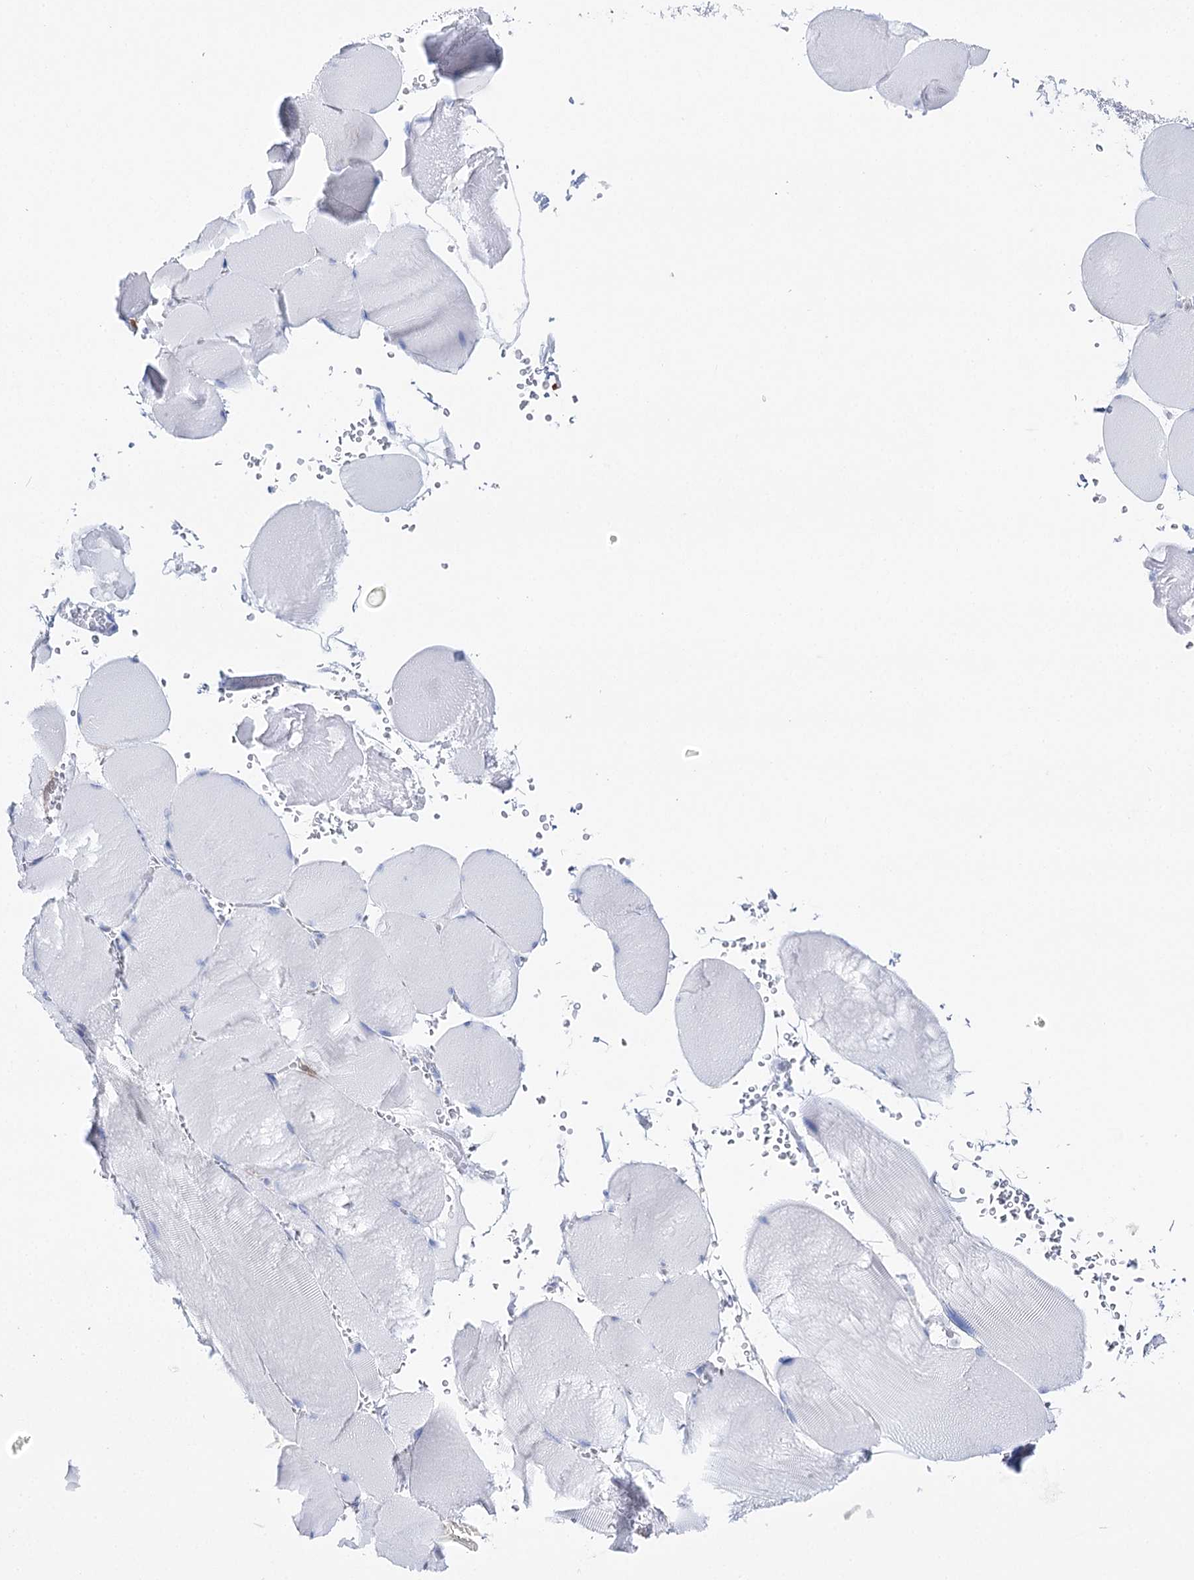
{"staining": {"intensity": "negative", "quantity": "none", "location": "none"}, "tissue": "skeletal muscle", "cell_type": "Myocytes", "image_type": "normal", "snomed": [{"axis": "morphology", "description": "Normal tissue, NOS"}, {"axis": "topography", "description": "Skeletal muscle"}, {"axis": "topography", "description": "Head-Neck"}], "caption": "Immunohistochemical staining of unremarkable skeletal muscle displays no significant positivity in myocytes.", "gene": "UGDH", "patient": {"sex": "male", "age": 66}}